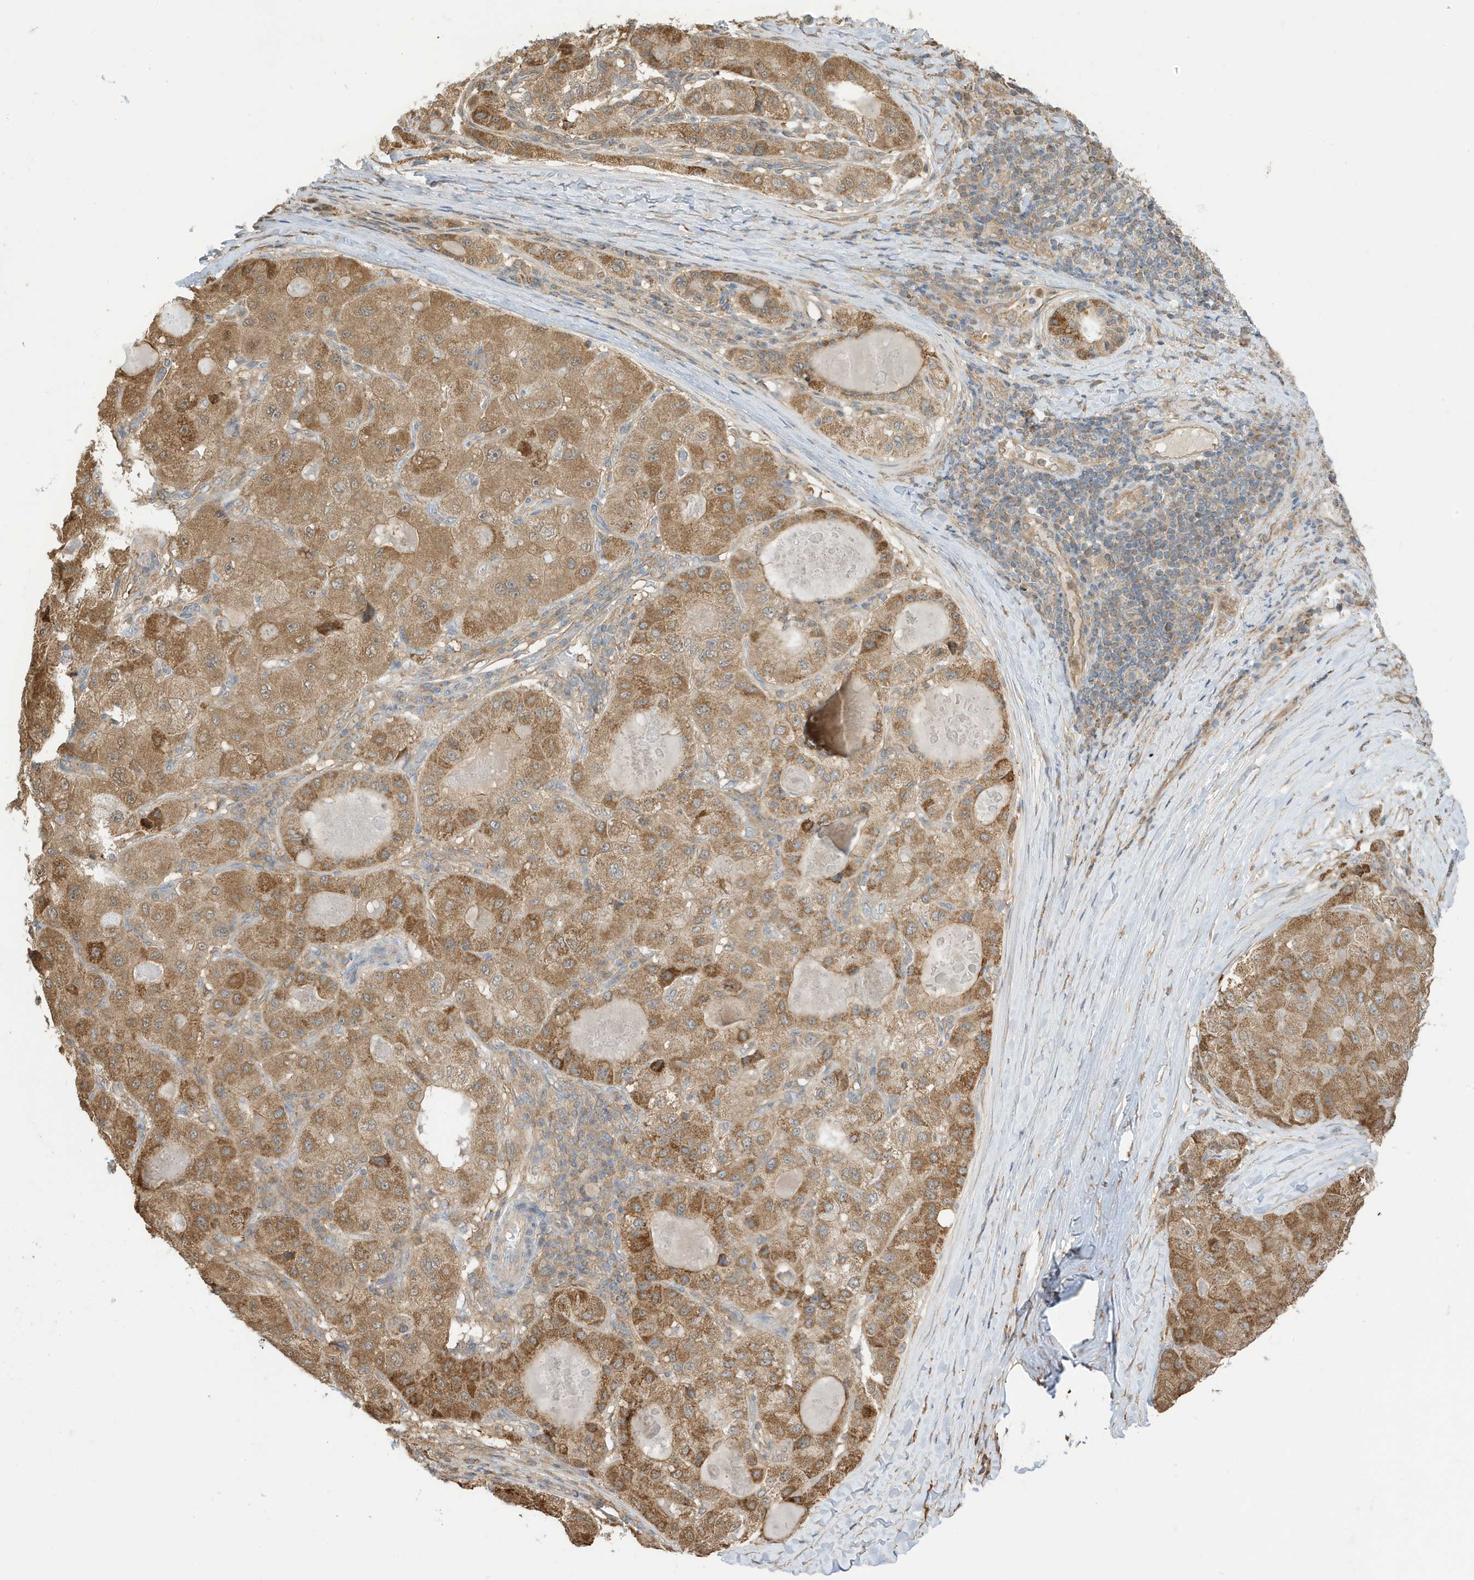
{"staining": {"intensity": "moderate", "quantity": ">75%", "location": "cytoplasmic/membranous"}, "tissue": "liver cancer", "cell_type": "Tumor cells", "image_type": "cancer", "snomed": [{"axis": "morphology", "description": "Carcinoma, Hepatocellular, NOS"}, {"axis": "topography", "description": "Liver"}], "caption": "This is a micrograph of immunohistochemistry staining of liver cancer, which shows moderate positivity in the cytoplasmic/membranous of tumor cells.", "gene": "AZI2", "patient": {"sex": "male", "age": 80}}